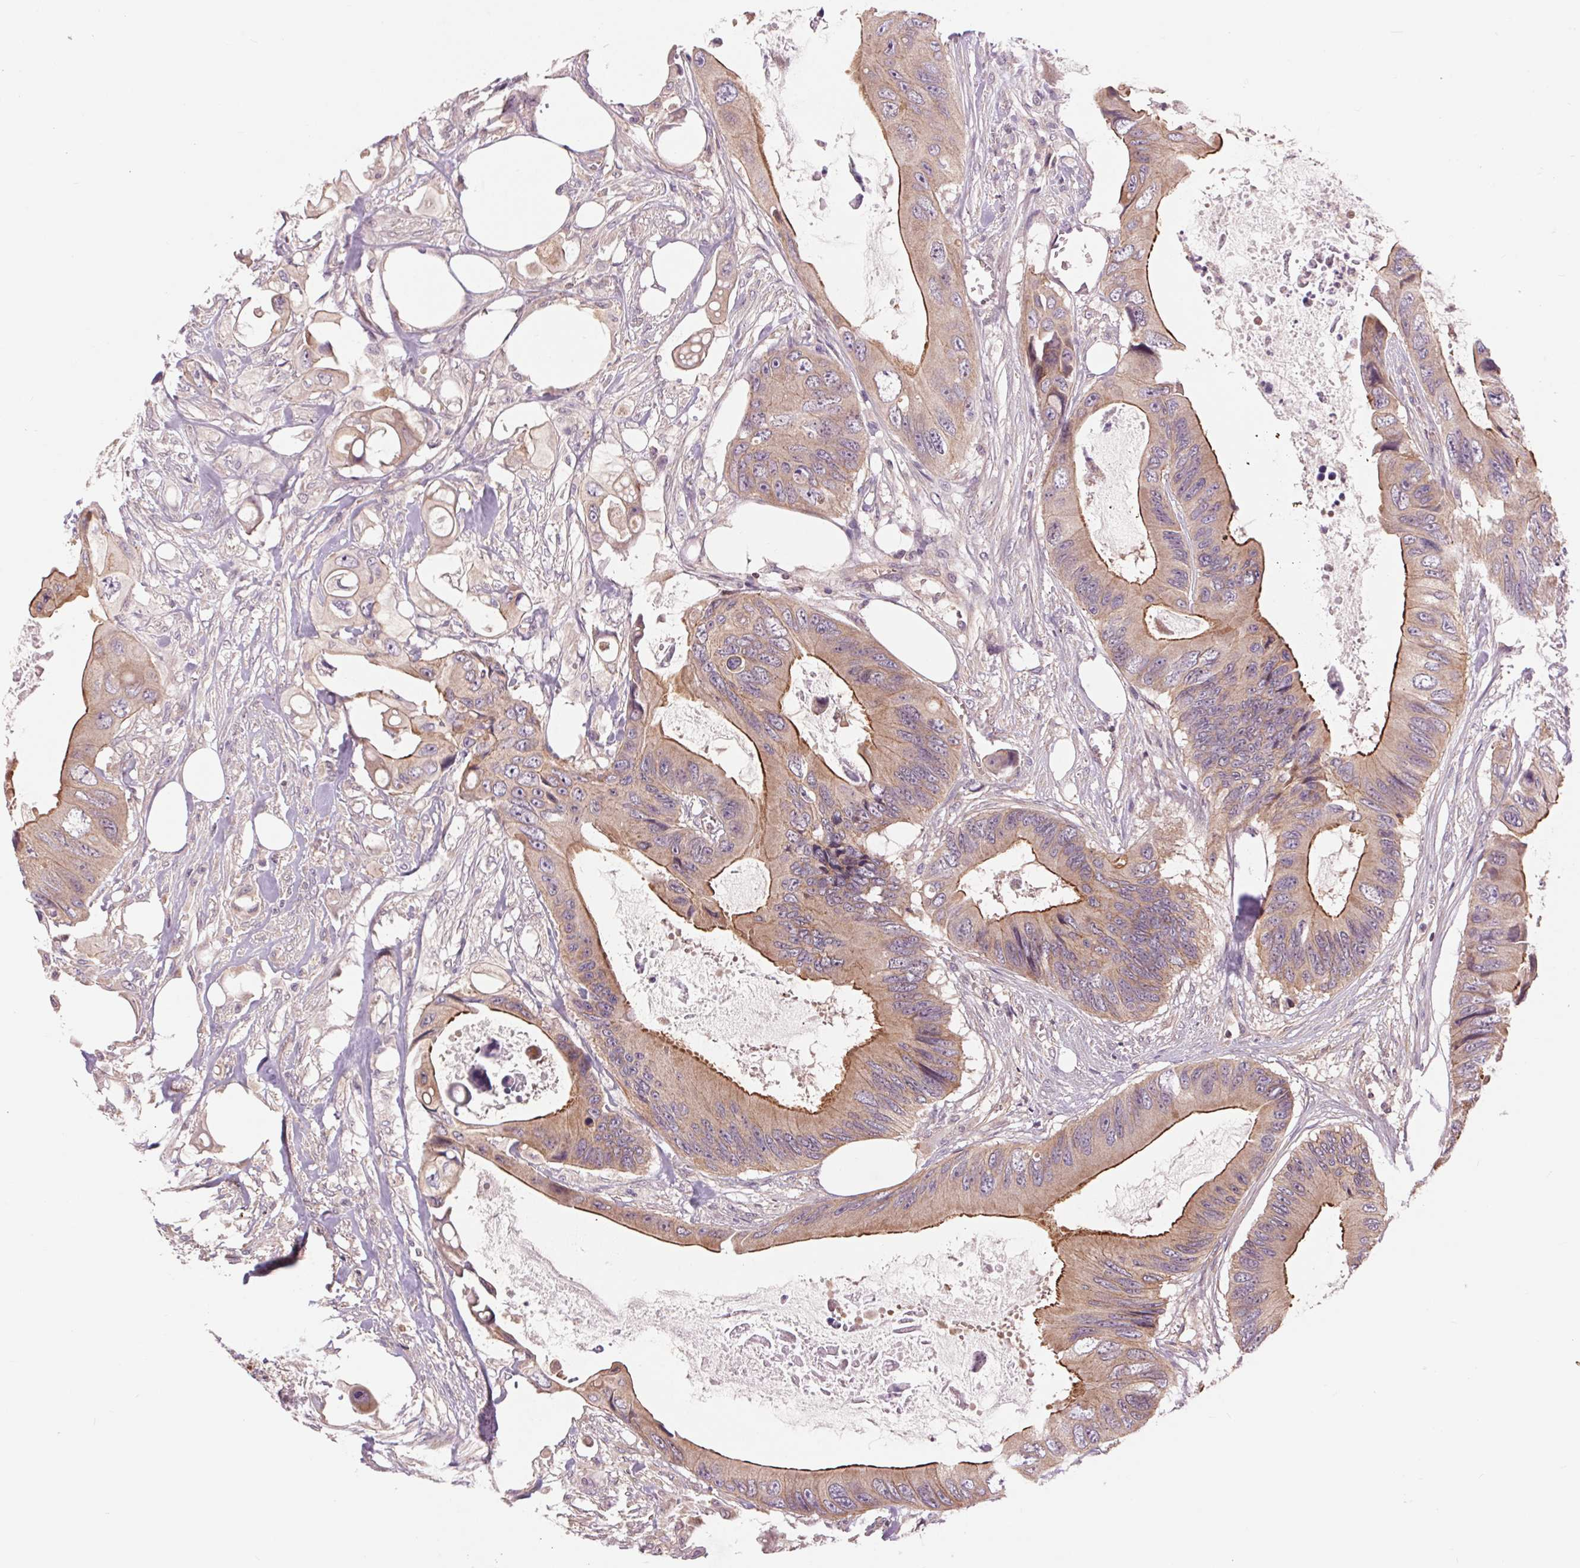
{"staining": {"intensity": "moderate", "quantity": "25%-75%", "location": "cytoplasmic/membranous"}, "tissue": "colorectal cancer", "cell_type": "Tumor cells", "image_type": "cancer", "snomed": [{"axis": "morphology", "description": "Adenocarcinoma, NOS"}, {"axis": "topography", "description": "Rectum"}], "caption": "IHC photomicrograph of colorectal cancer (adenocarcinoma) stained for a protein (brown), which reveals medium levels of moderate cytoplasmic/membranous expression in about 25%-75% of tumor cells.", "gene": "SH3RF2", "patient": {"sex": "male", "age": 63}}